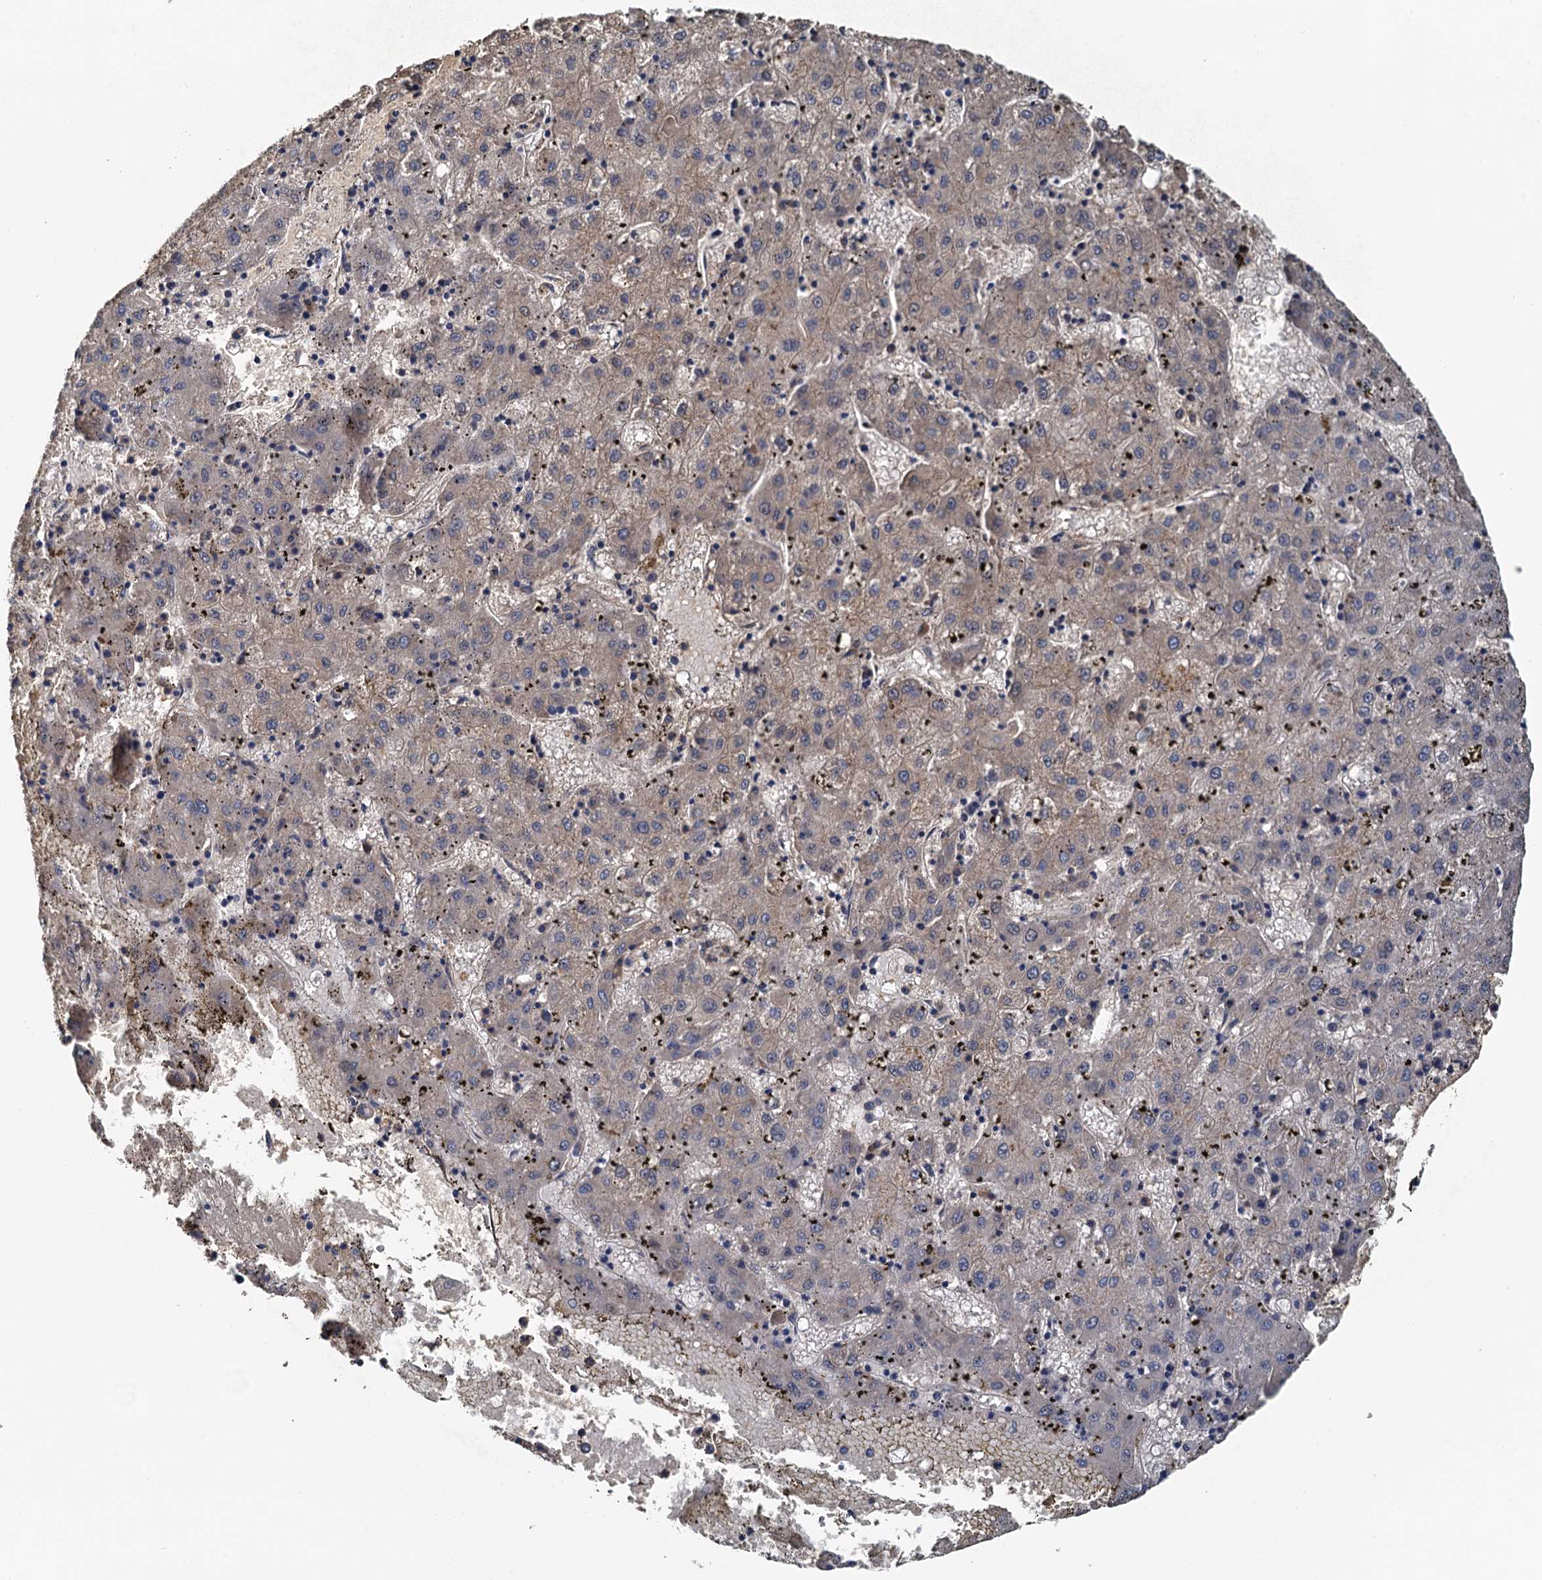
{"staining": {"intensity": "weak", "quantity": "<25%", "location": "cytoplasmic/membranous"}, "tissue": "liver cancer", "cell_type": "Tumor cells", "image_type": "cancer", "snomed": [{"axis": "morphology", "description": "Carcinoma, Hepatocellular, NOS"}, {"axis": "topography", "description": "Liver"}], "caption": "Immunohistochemistry (IHC) of human liver cancer (hepatocellular carcinoma) demonstrates no positivity in tumor cells. The staining is performed using DAB (3,3'-diaminobenzidine) brown chromogen with nuclei counter-stained in using hematoxylin.", "gene": "UBL7", "patient": {"sex": "male", "age": 72}}